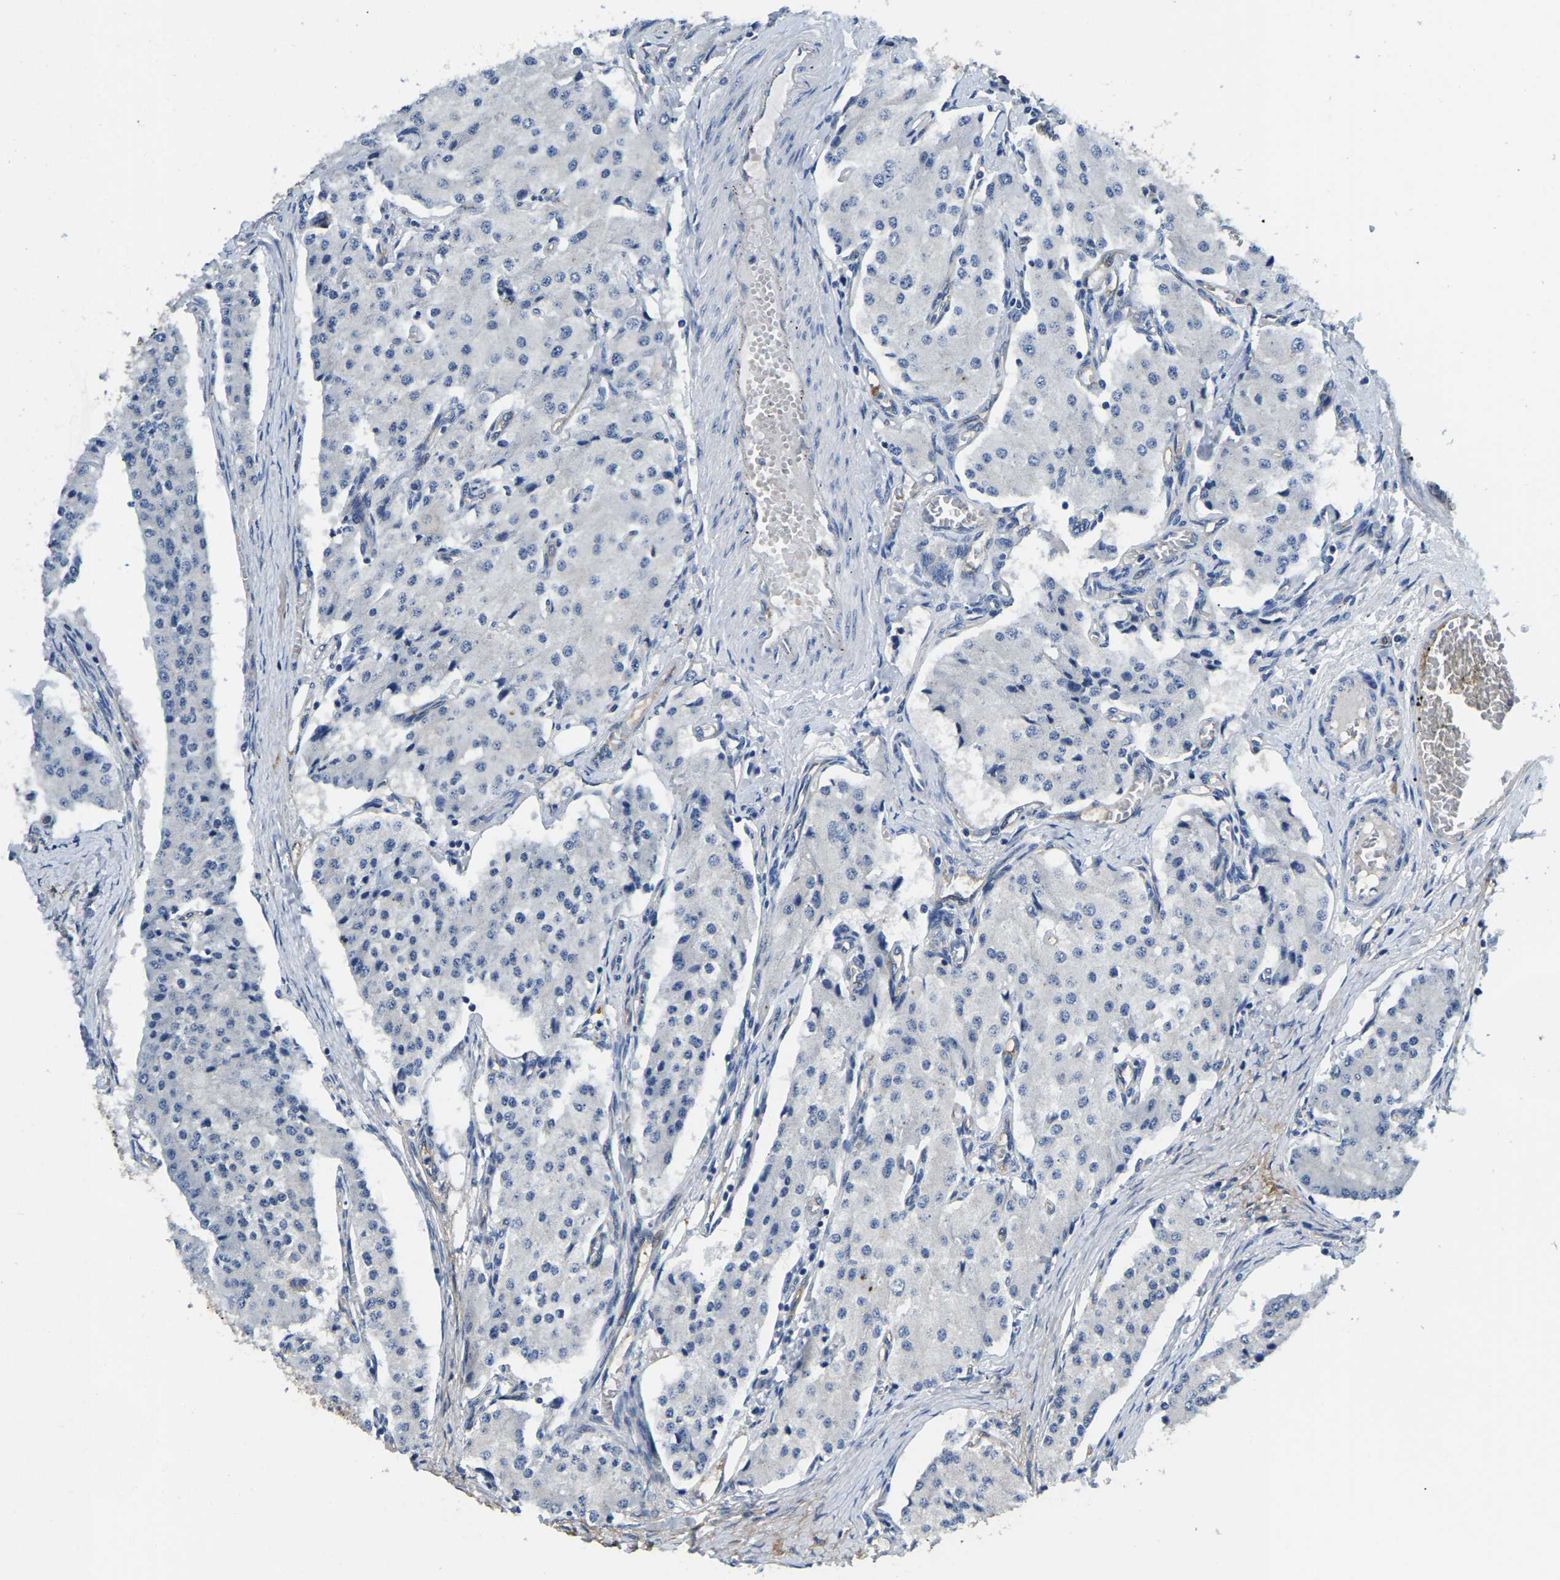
{"staining": {"intensity": "negative", "quantity": "none", "location": "none"}, "tissue": "carcinoid", "cell_type": "Tumor cells", "image_type": "cancer", "snomed": [{"axis": "morphology", "description": "Carcinoid, malignant, NOS"}, {"axis": "topography", "description": "Colon"}], "caption": "IHC photomicrograph of neoplastic tissue: human carcinoid stained with DAB reveals no significant protein staining in tumor cells. The staining was performed using DAB (3,3'-diaminobenzidine) to visualize the protein expression in brown, while the nuclei were stained in blue with hematoxylin (Magnification: 20x).", "gene": "ITGA2", "patient": {"sex": "female", "age": 52}}